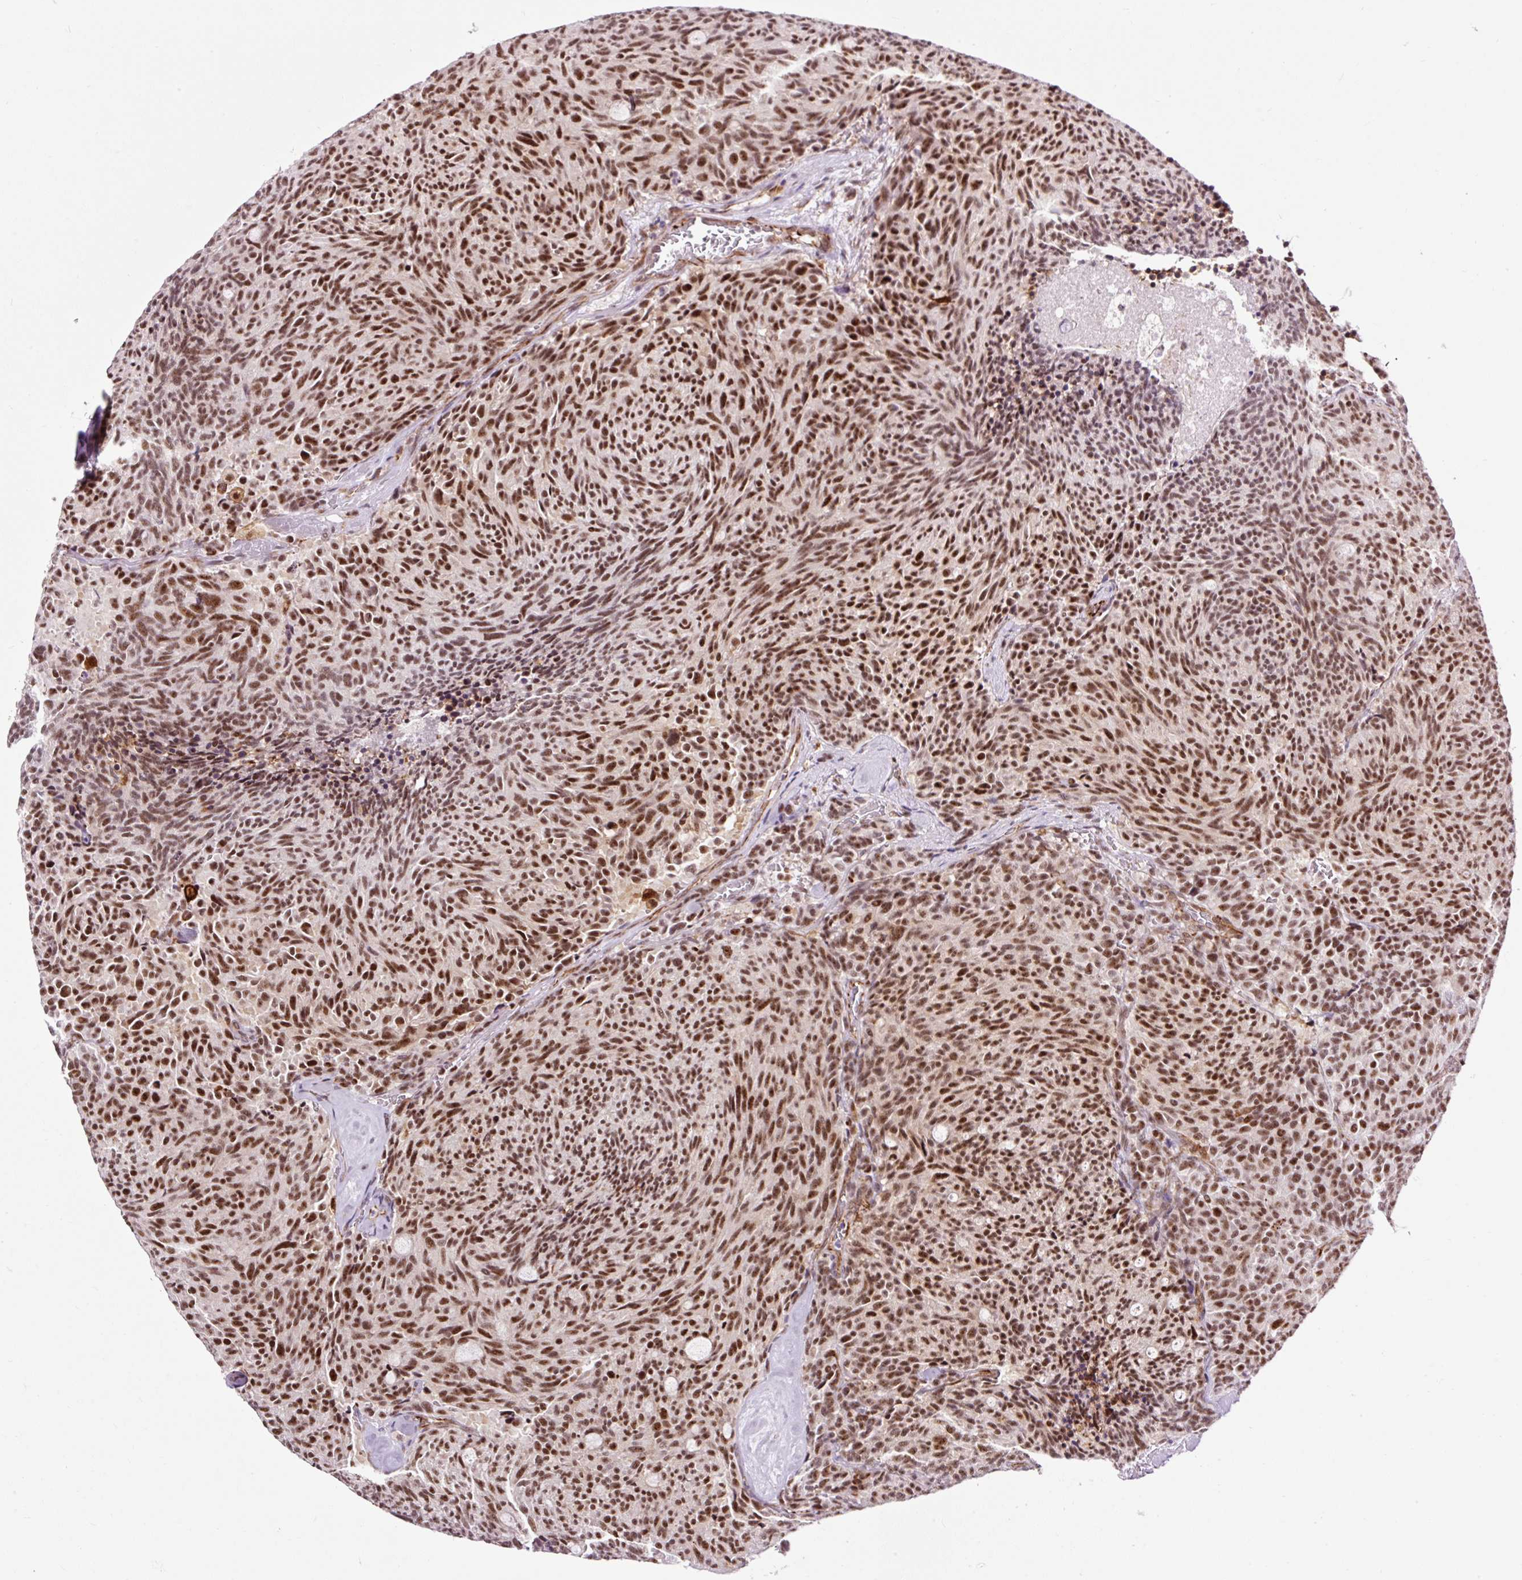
{"staining": {"intensity": "strong", "quantity": ">75%", "location": "nuclear"}, "tissue": "carcinoid", "cell_type": "Tumor cells", "image_type": "cancer", "snomed": [{"axis": "morphology", "description": "Carcinoid, malignant, NOS"}, {"axis": "topography", "description": "Pancreas"}], "caption": "Strong nuclear positivity for a protein is appreciated in approximately >75% of tumor cells of malignant carcinoid using immunohistochemistry.", "gene": "LUC7L2", "patient": {"sex": "female", "age": 54}}